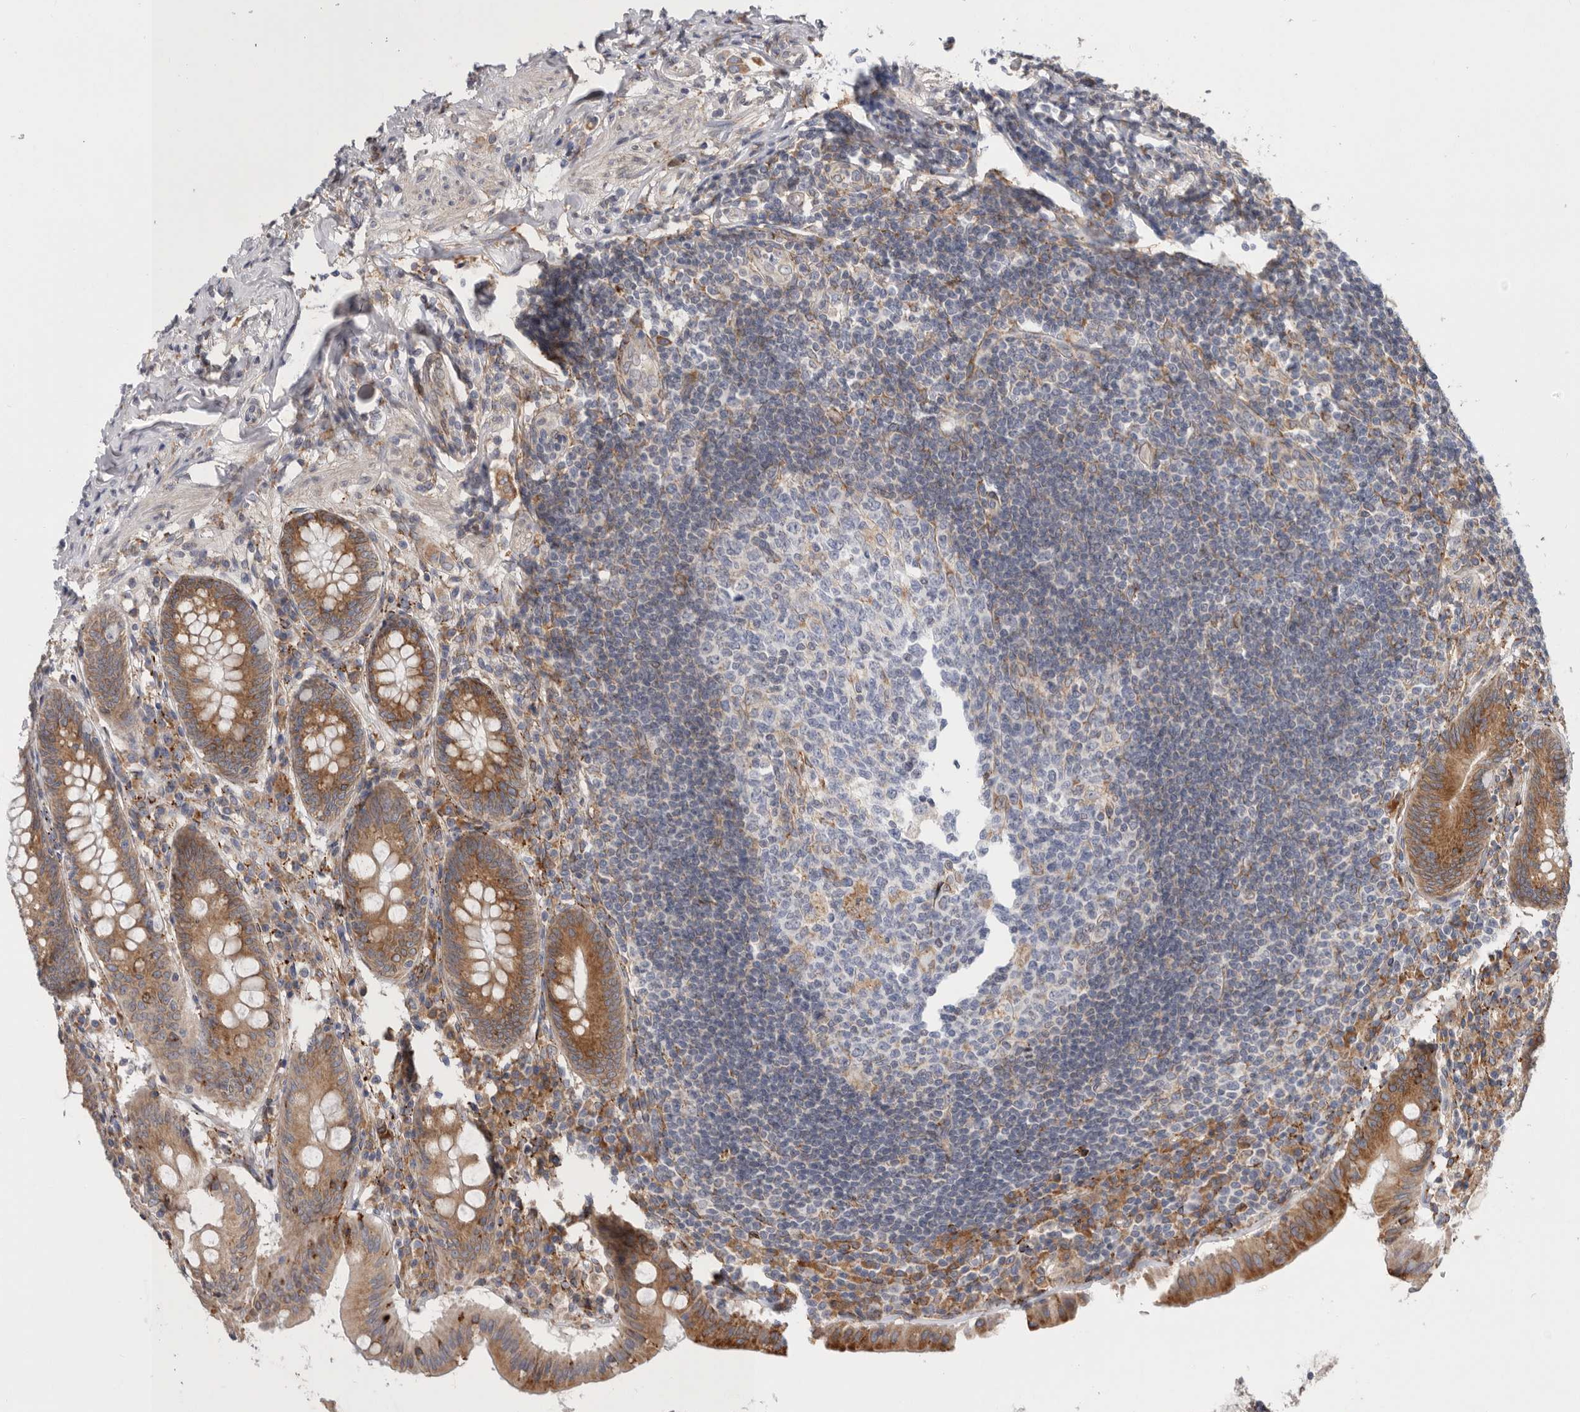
{"staining": {"intensity": "moderate", "quantity": ">75%", "location": "cytoplasmic/membranous"}, "tissue": "appendix", "cell_type": "Glandular cells", "image_type": "normal", "snomed": [{"axis": "morphology", "description": "Normal tissue, NOS"}, {"axis": "topography", "description": "Appendix"}], "caption": "Immunohistochemical staining of normal human appendix shows medium levels of moderate cytoplasmic/membranous positivity in approximately >75% of glandular cells. The staining is performed using DAB (3,3'-diaminobenzidine) brown chromogen to label protein expression. The nuclei are counter-stained blue using hematoxylin.", "gene": "GANAB", "patient": {"sex": "female", "age": 54}}